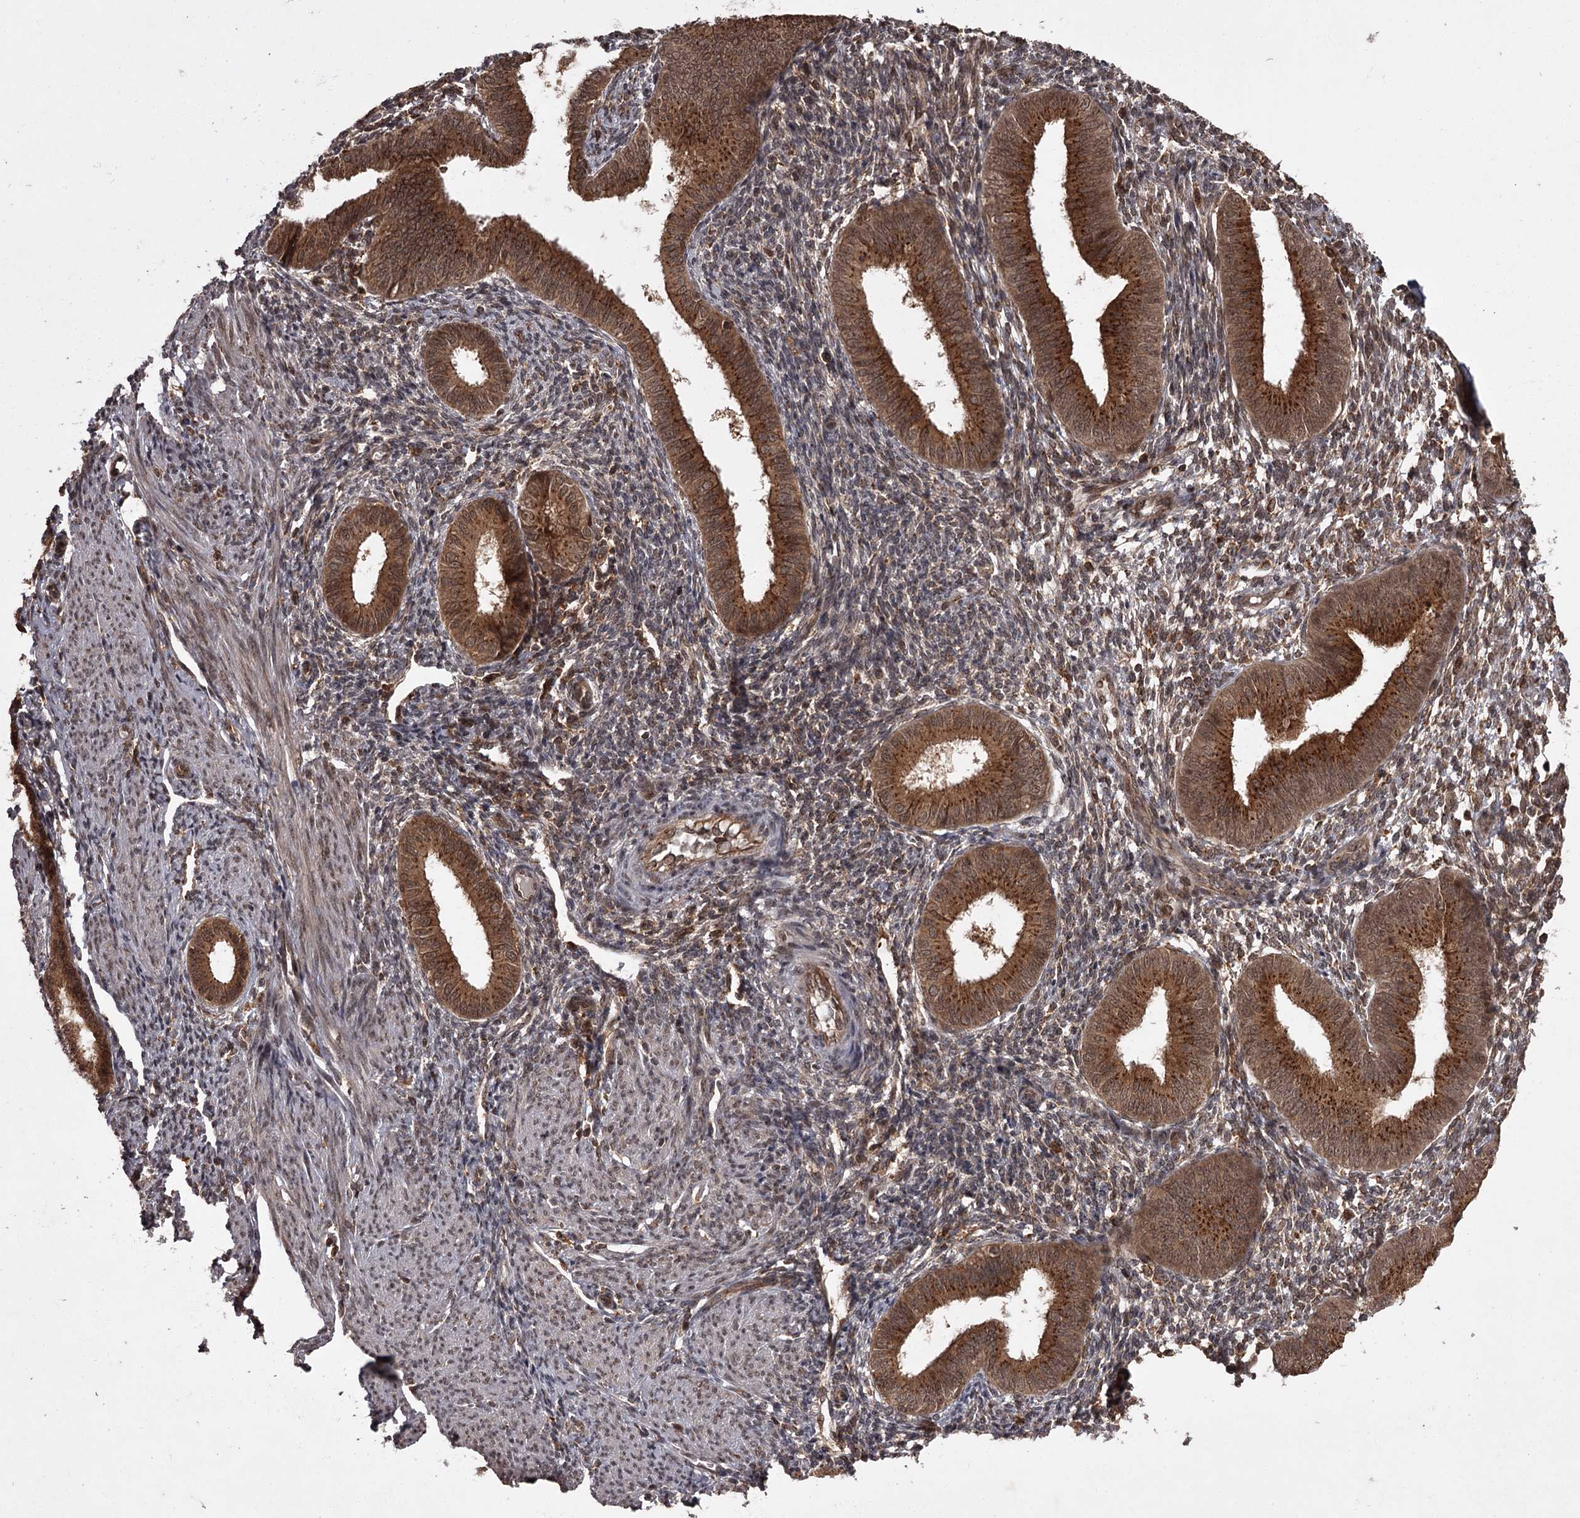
{"staining": {"intensity": "weak", "quantity": "25%-75%", "location": "cytoplasmic/membranous,nuclear"}, "tissue": "endometrium", "cell_type": "Cells in endometrial stroma", "image_type": "normal", "snomed": [{"axis": "morphology", "description": "Normal tissue, NOS"}, {"axis": "topography", "description": "Uterus"}, {"axis": "topography", "description": "Endometrium"}], "caption": "Immunohistochemistry (IHC) micrograph of unremarkable human endometrium stained for a protein (brown), which shows low levels of weak cytoplasmic/membranous,nuclear positivity in about 25%-75% of cells in endometrial stroma.", "gene": "TBC1D23", "patient": {"sex": "female", "age": 48}}